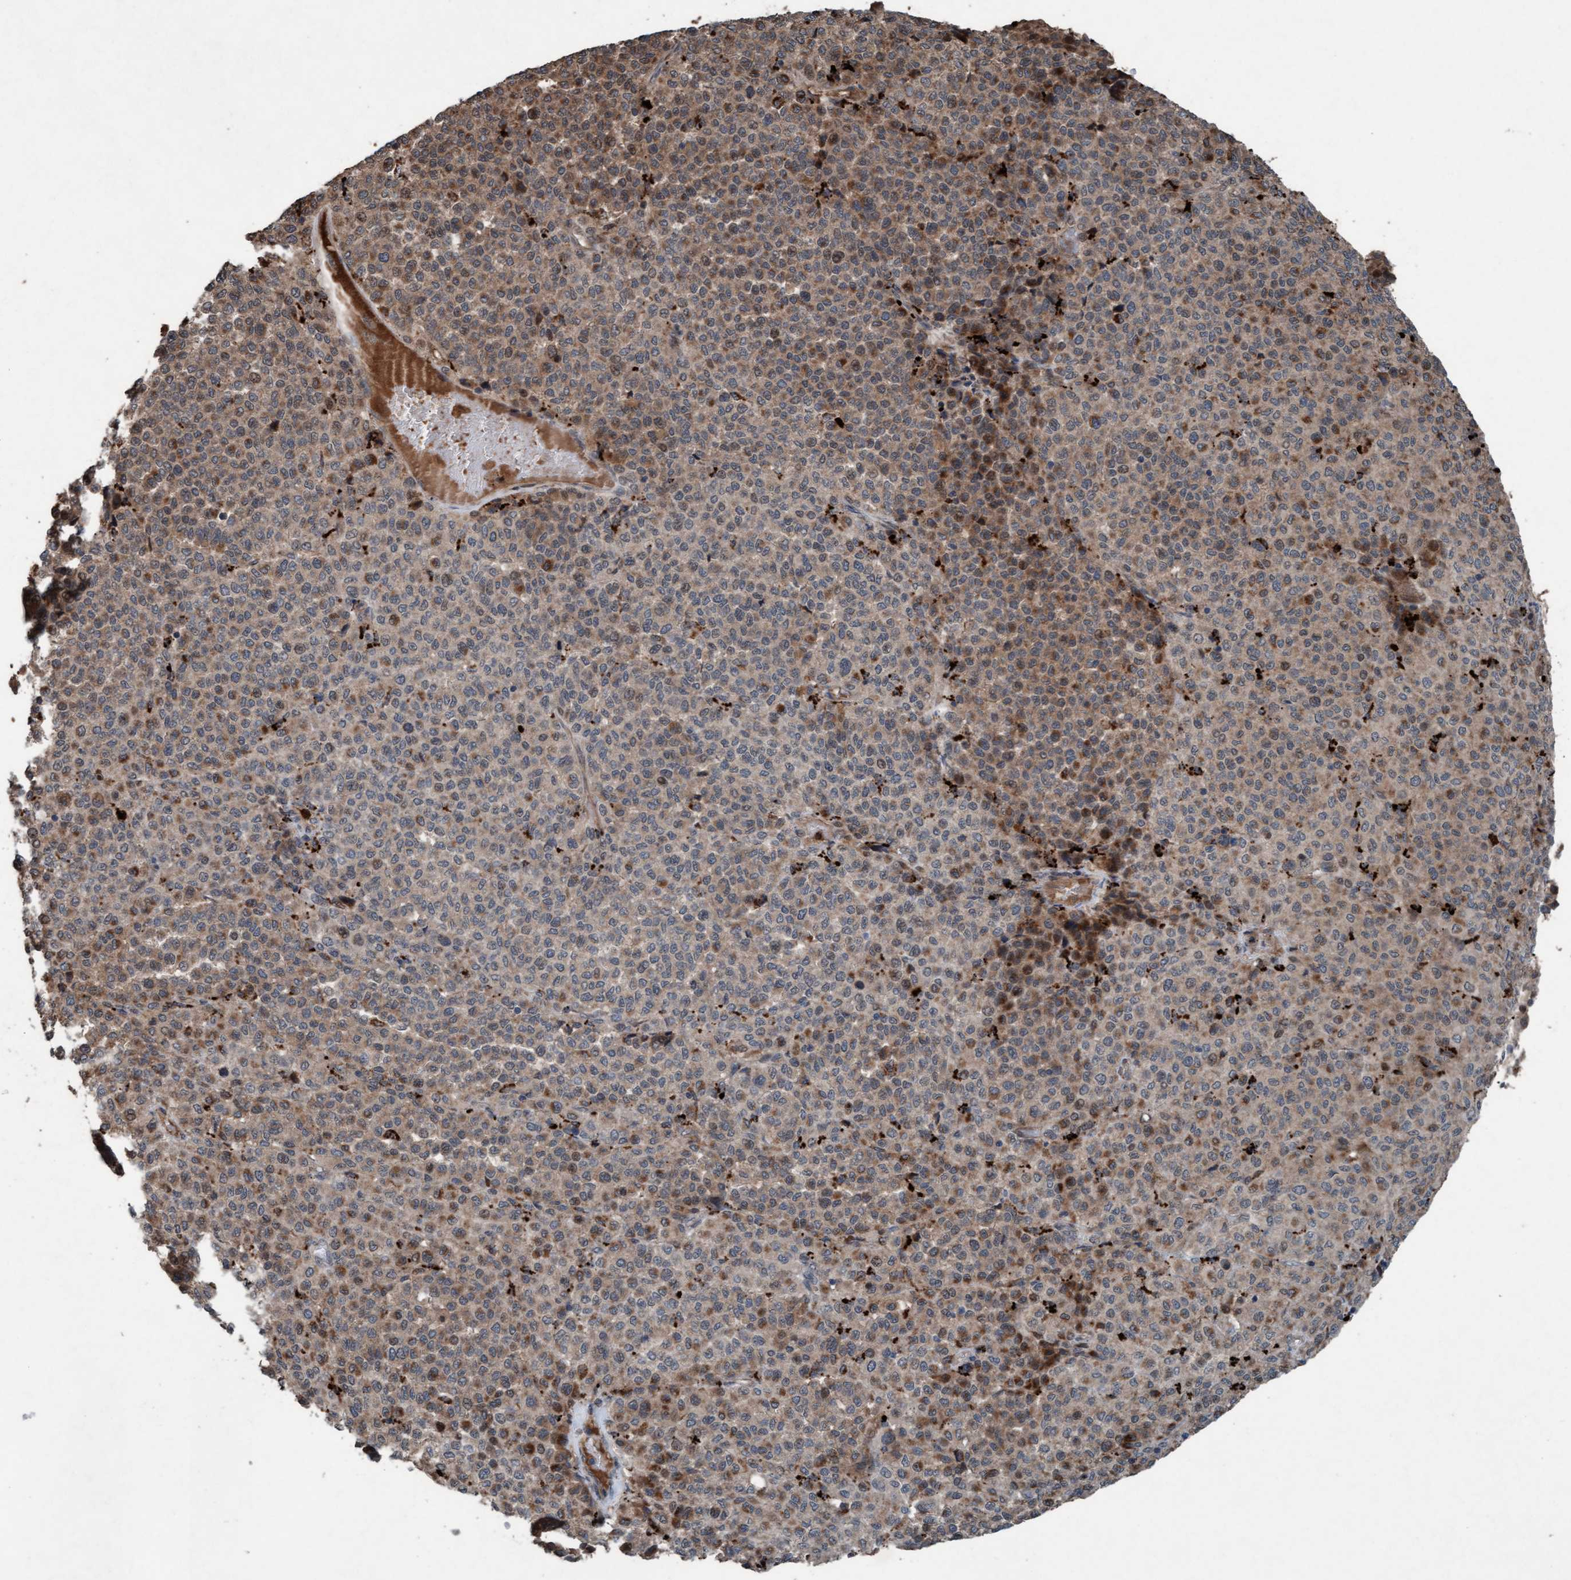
{"staining": {"intensity": "weak", "quantity": ">75%", "location": "cytoplasmic/membranous,nuclear"}, "tissue": "melanoma", "cell_type": "Tumor cells", "image_type": "cancer", "snomed": [{"axis": "morphology", "description": "Malignant melanoma, Metastatic site"}, {"axis": "topography", "description": "Pancreas"}], "caption": "Immunohistochemical staining of melanoma demonstrates weak cytoplasmic/membranous and nuclear protein positivity in approximately >75% of tumor cells.", "gene": "PLXNB2", "patient": {"sex": "female", "age": 30}}